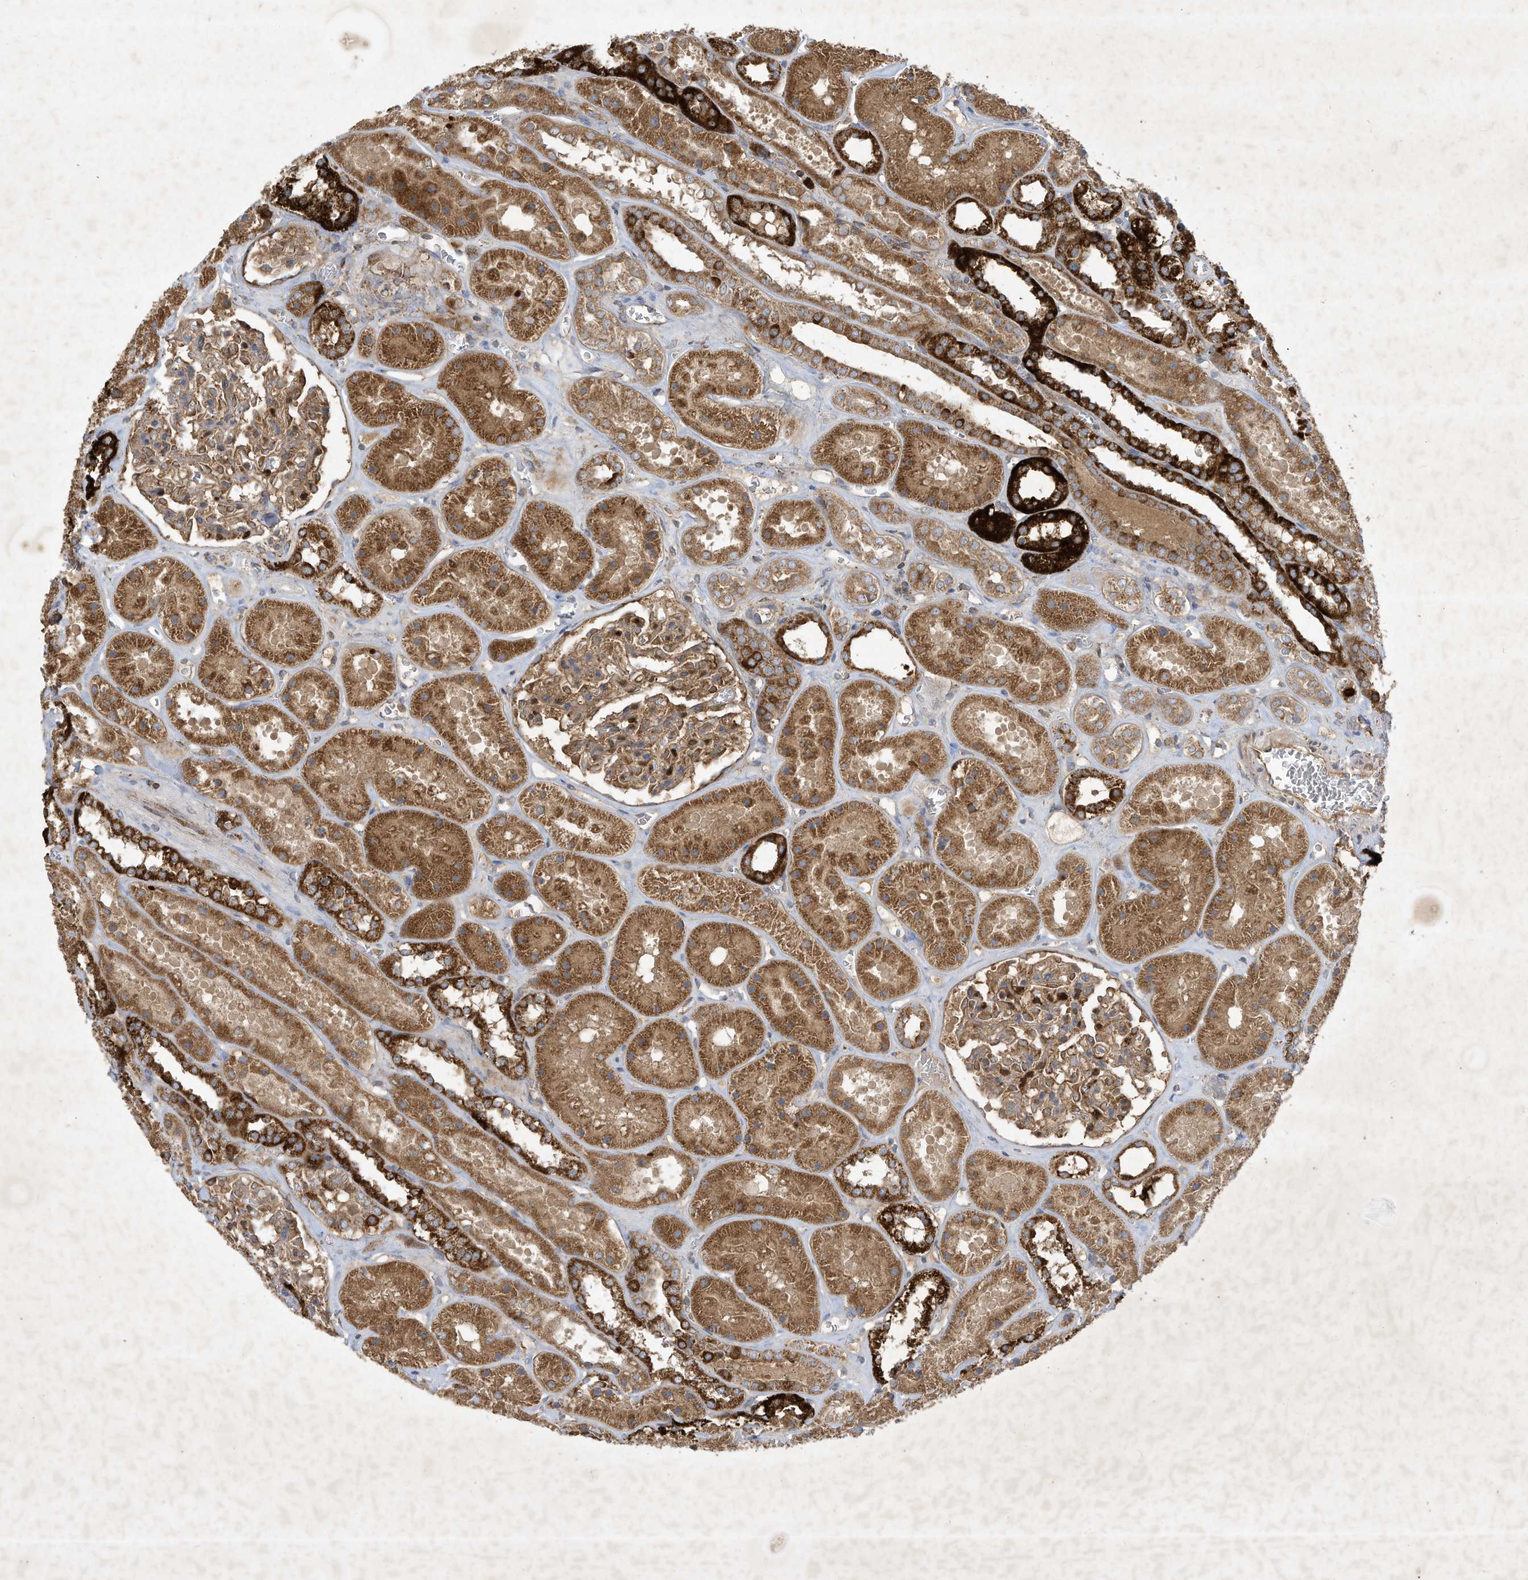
{"staining": {"intensity": "moderate", "quantity": ">75%", "location": "cytoplasmic/membranous"}, "tissue": "kidney", "cell_type": "Cells in glomeruli", "image_type": "normal", "snomed": [{"axis": "morphology", "description": "Normal tissue, NOS"}, {"axis": "topography", "description": "Kidney"}], "caption": "Immunohistochemical staining of unremarkable kidney reveals >75% levels of moderate cytoplasmic/membranous protein staining in approximately >75% of cells in glomeruli. (DAB = brown stain, brightfield microscopy at high magnification).", "gene": "SYNJ2", "patient": {"sex": "female", "age": 41}}